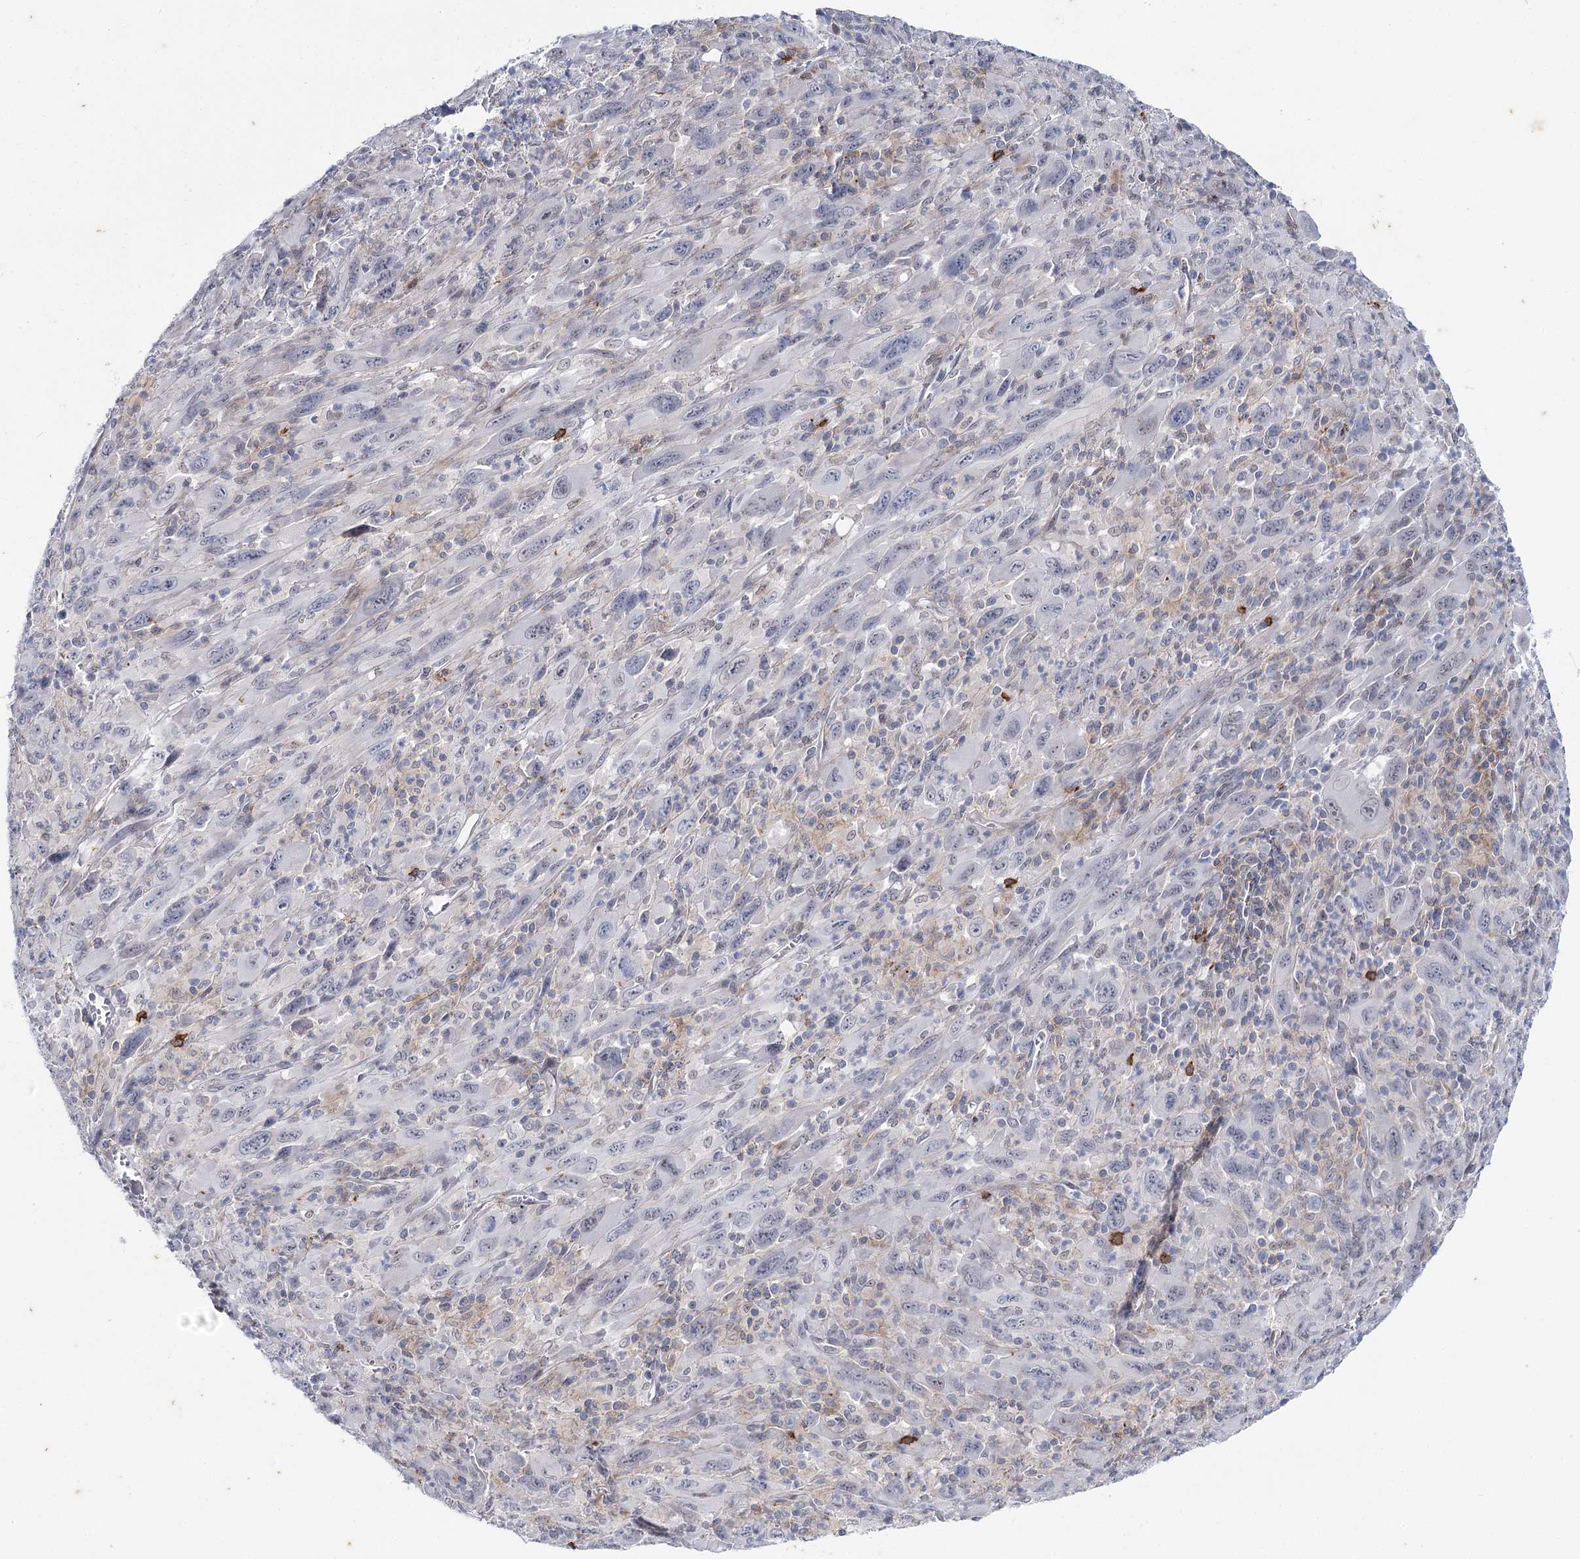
{"staining": {"intensity": "negative", "quantity": "none", "location": "none"}, "tissue": "melanoma", "cell_type": "Tumor cells", "image_type": "cancer", "snomed": [{"axis": "morphology", "description": "Malignant melanoma, Metastatic site"}, {"axis": "topography", "description": "Skin"}], "caption": "Malignant melanoma (metastatic site) stained for a protein using immunohistochemistry shows no staining tumor cells.", "gene": "AGXT2", "patient": {"sex": "female", "age": 56}}